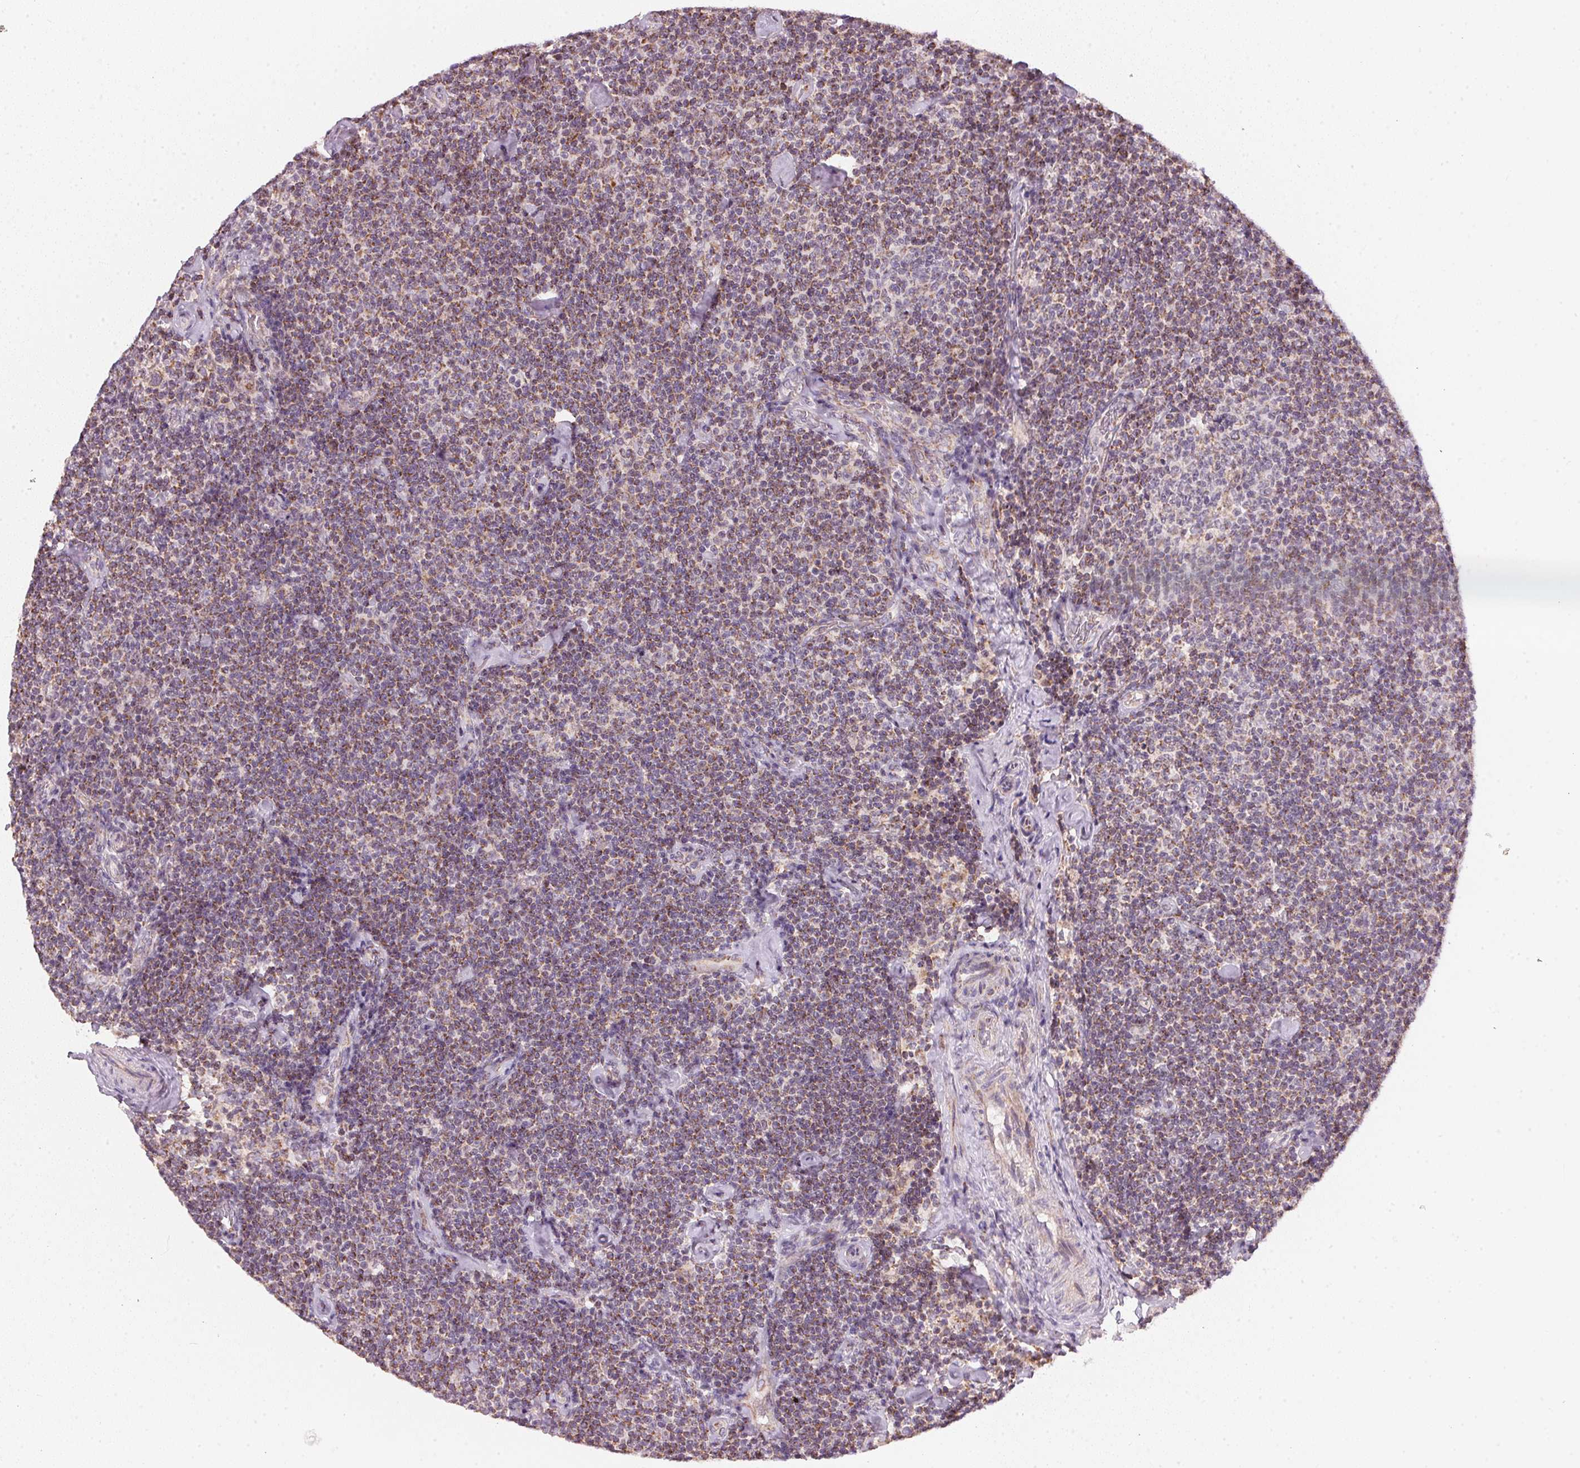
{"staining": {"intensity": "moderate", "quantity": "25%-75%", "location": "cytoplasmic/membranous"}, "tissue": "lymphoma", "cell_type": "Tumor cells", "image_type": "cancer", "snomed": [{"axis": "morphology", "description": "Malignant lymphoma, non-Hodgkin's type, Low grade"}, {"axis": "topography", "description": "Lymph node"}], "caption": "Malignant lymphoma, non-Hodgkin's type (low-grade) stained with a brown dye exhibits moderate cytoplasmic/membranous positive staining in approximately 25%-75% of tumor cells.", "gene": "COQ7", "patient": {"sex": "male", "age": 81}}